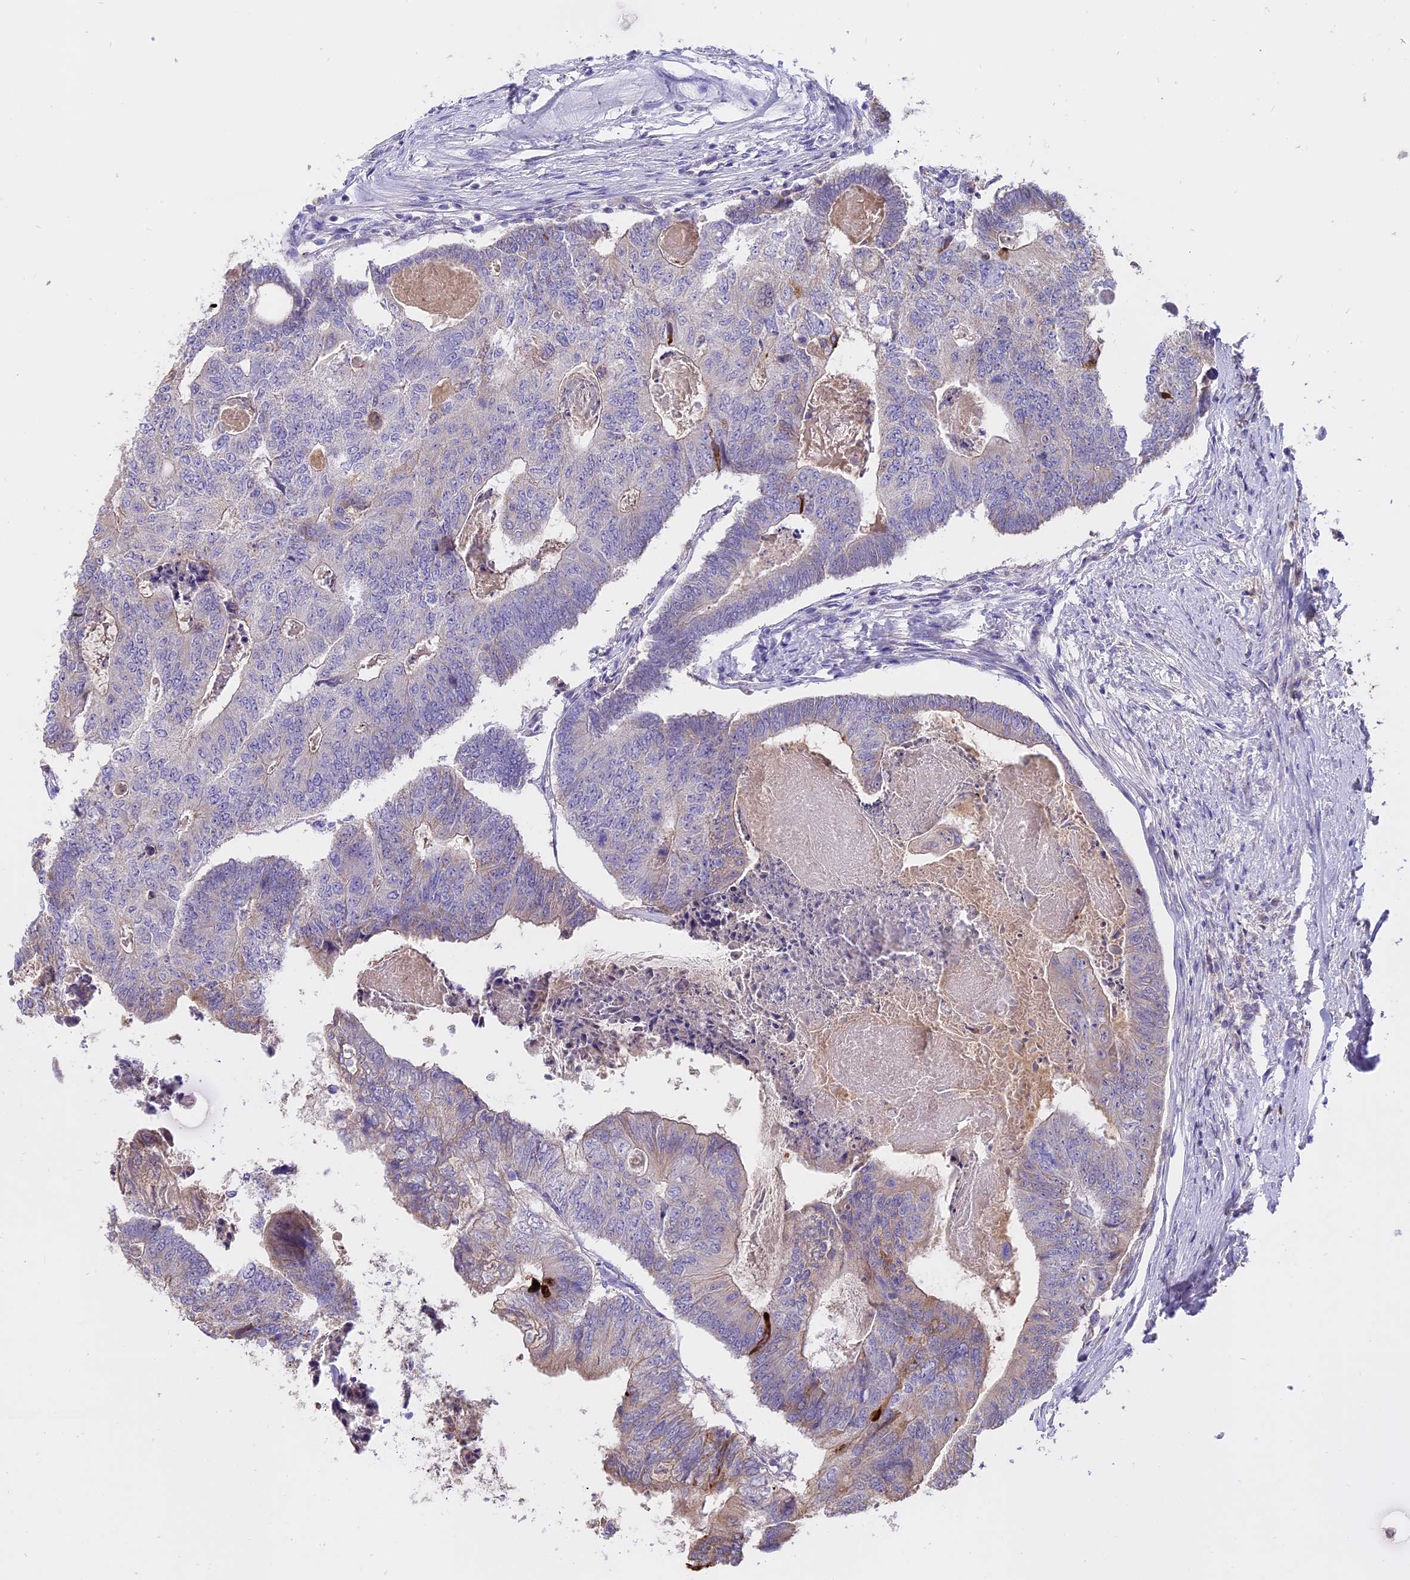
{"staining": {"intensity": "negative", "quantity": "none", "location": "none"}, "tissue": "colorectal cancer", "cell_type": "Tumor cells", "image_type": "cancer", "snomed": [{"axis": "morphology", "description": "Adenocarcinoma, NOS"}, {"axis": "topography", "description": "Colon"}], "caption": "IHC histopathology image of human colorectal cancer (adenocarcinoma) stained for a protein (brown), which displays no expression in tumor cells.", "gene": "WFDC2", "patient": {"sex": "female", "age": 67}}